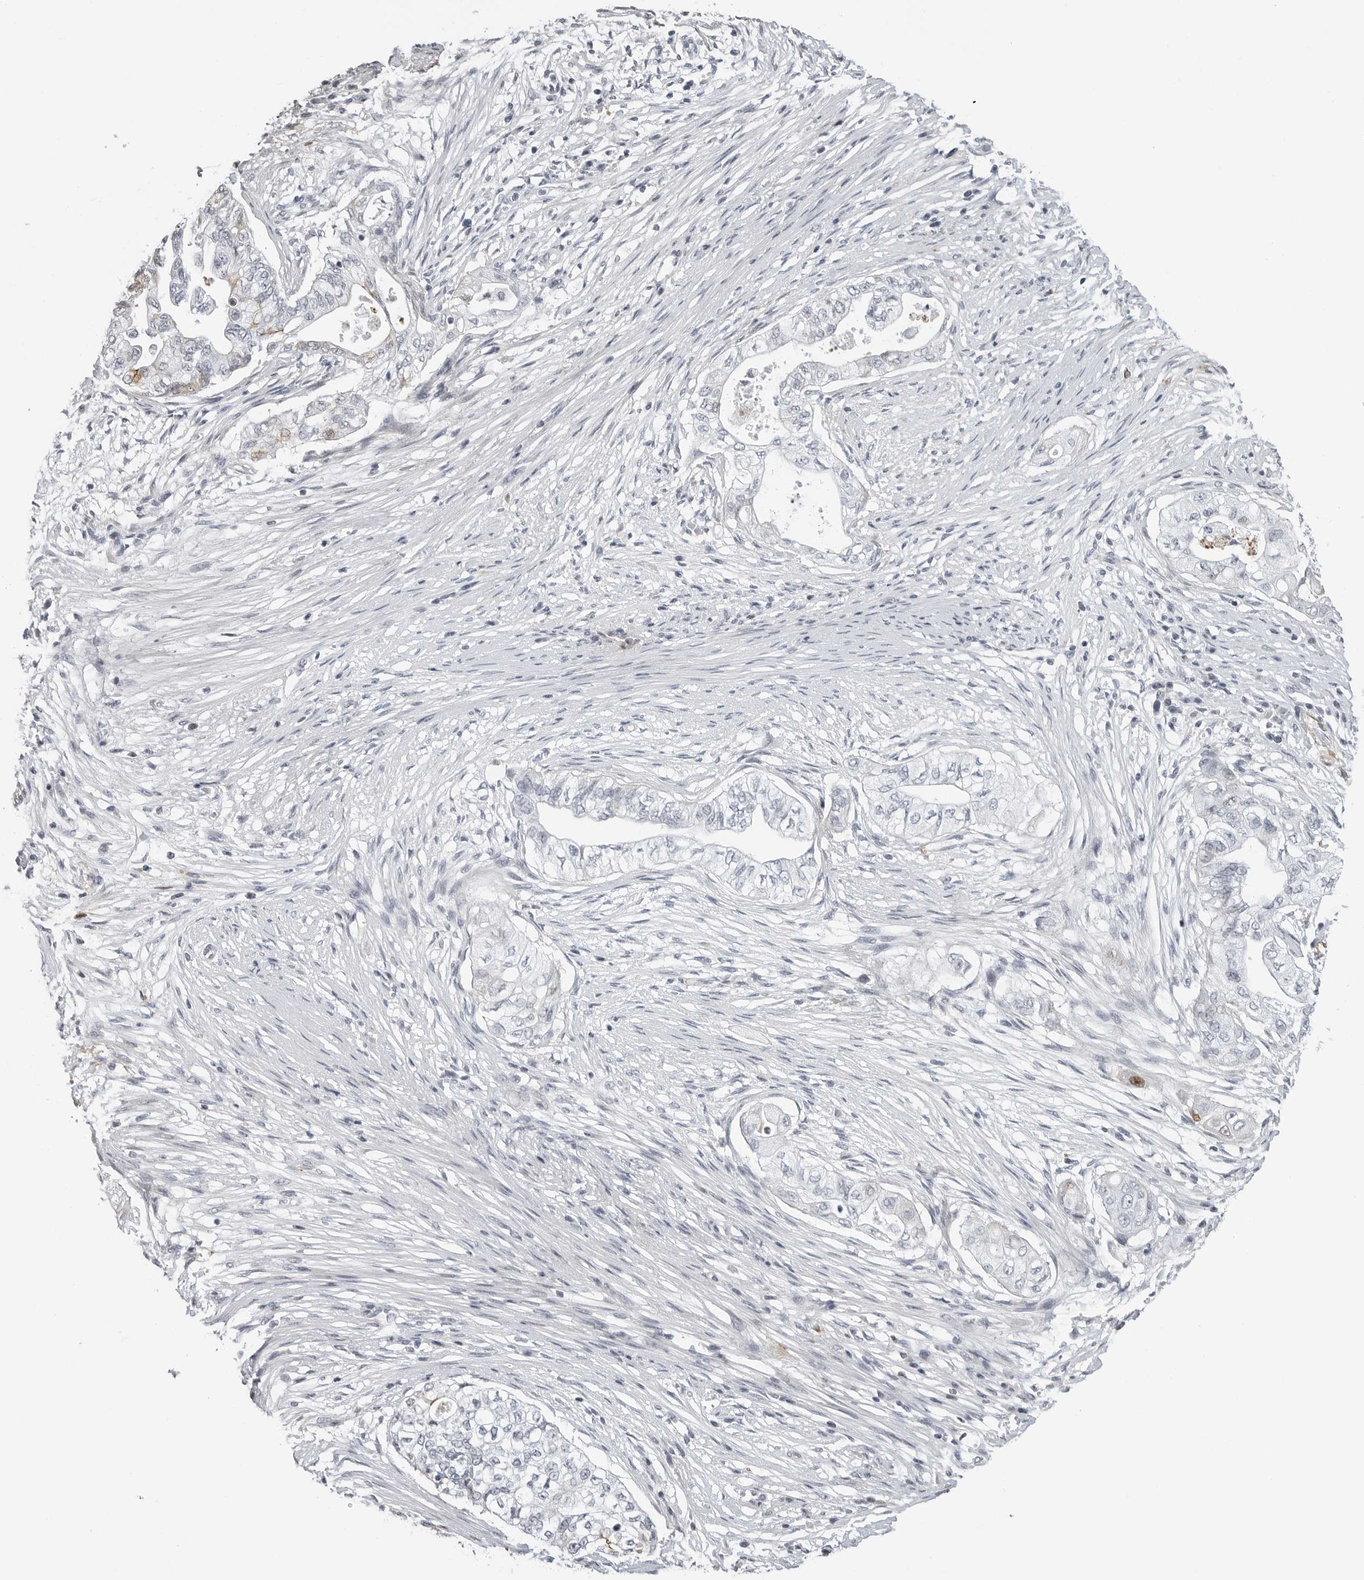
{"staining": {"intensity": "negative", "quantity": "none", "location": "none"}, "tissue": "pancreatic cancer", "cell_type": "Tumor cells", "image_type": "cancer", "snomed": [{"axis": "morphology", "description": "Adenocarcinoma, NOS"}, {"axis": "topography", "description": "Pancreas"}], "caption": "Immunohistochemistry (IHC) histopathology image of pancreatic cancer stained for a protein (brown), which reveals no expression in tumor cells.", "gene": "CXCR5", "patient": {"sex": "male", "age": 72}}